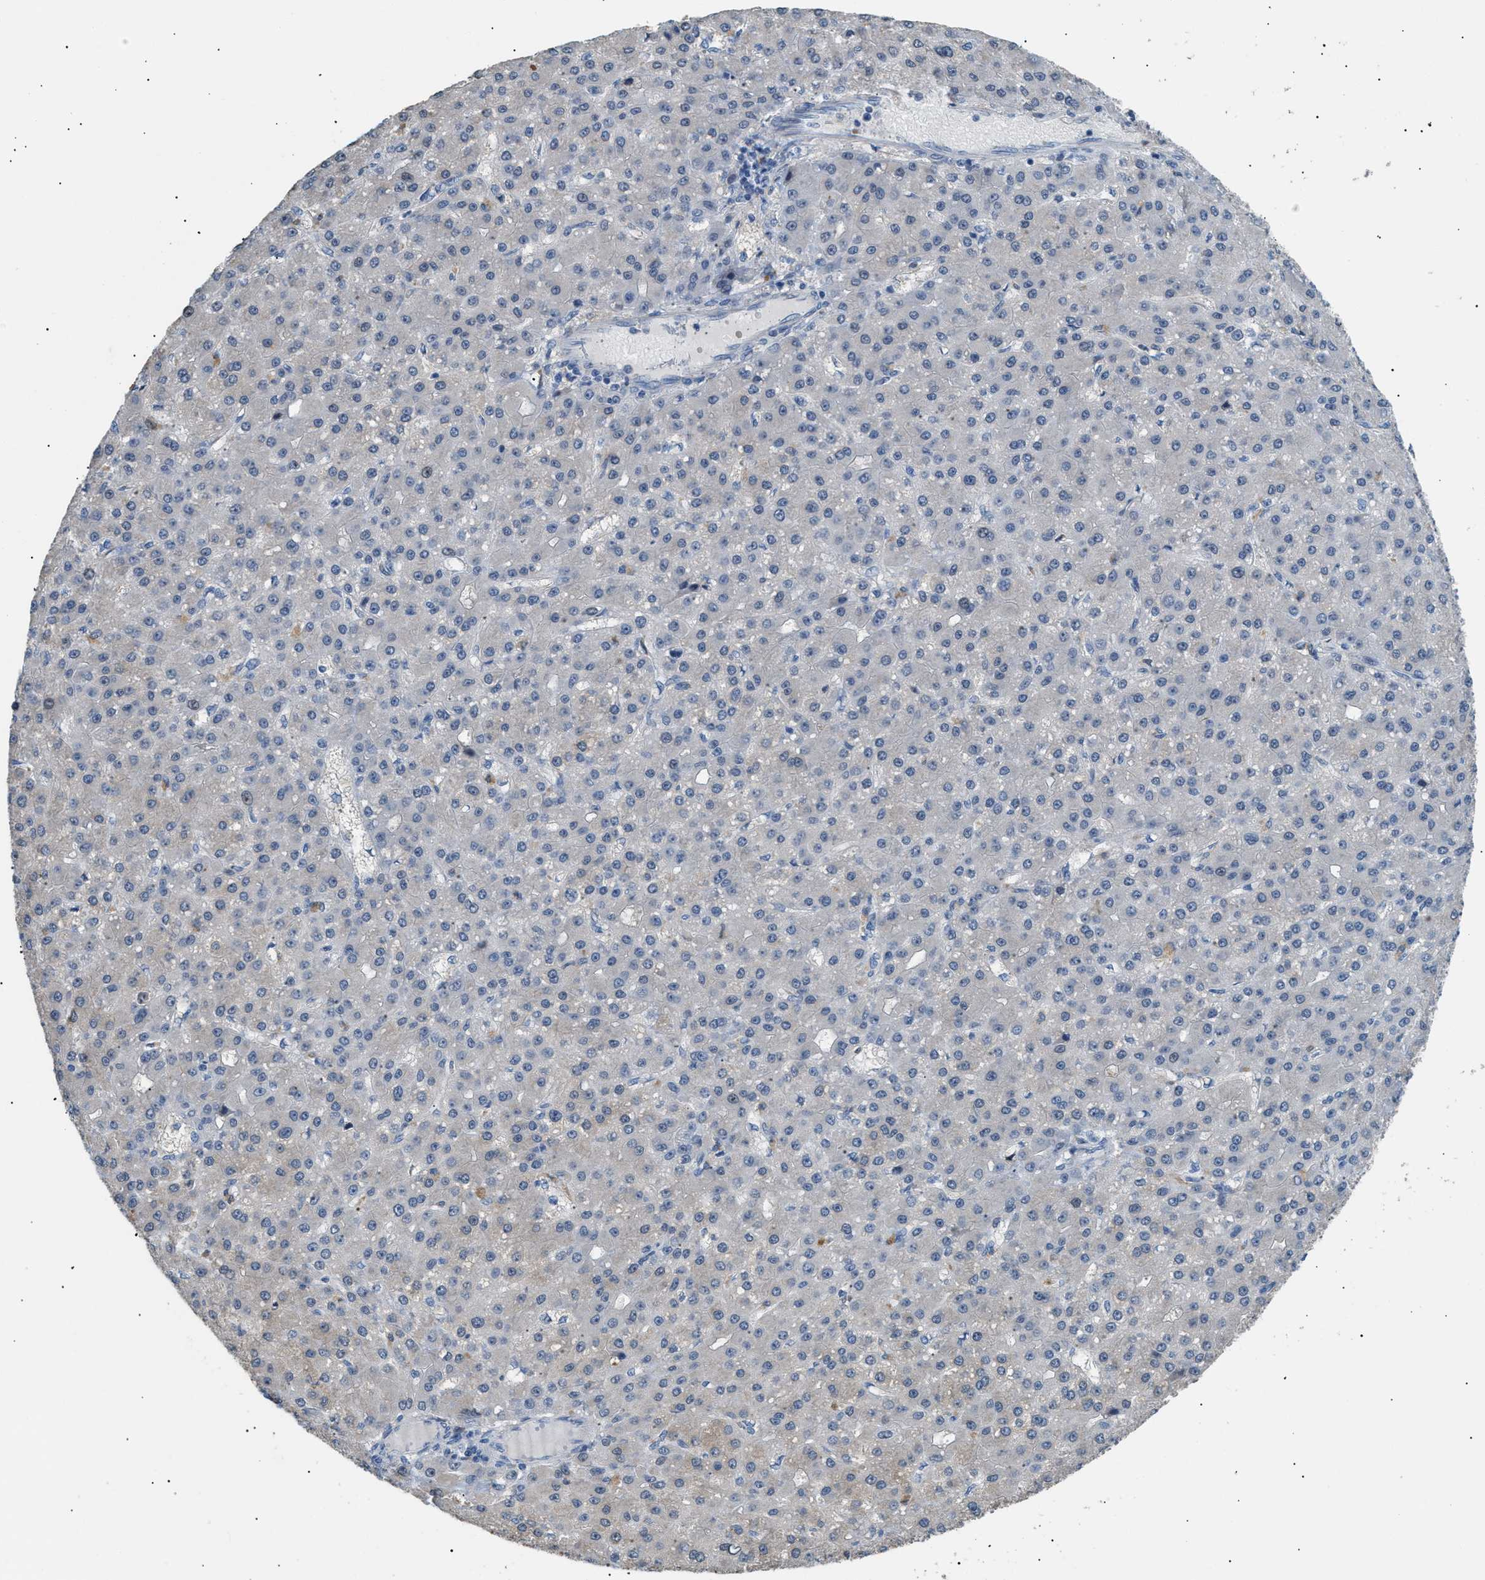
{"staining": {"intensity": "negative", "quantity": "none", "location": "none"}, "tissue": "liver cancer", "cell_type": "Tumor cells", "image_type": "cancer", "snomed": [{"axis": "morphology", "description": "Carcinoma, Hepatocellular, NOS"}, {"axis": "topography", "description": "Liver"}], "caption": "Human liver cancer stained for a protein using immunohistochemistry (IHC) reveals no staining in tumor cells.", "gene": "AKR1A1", "patient": {"sex": "male", "age": 67}}